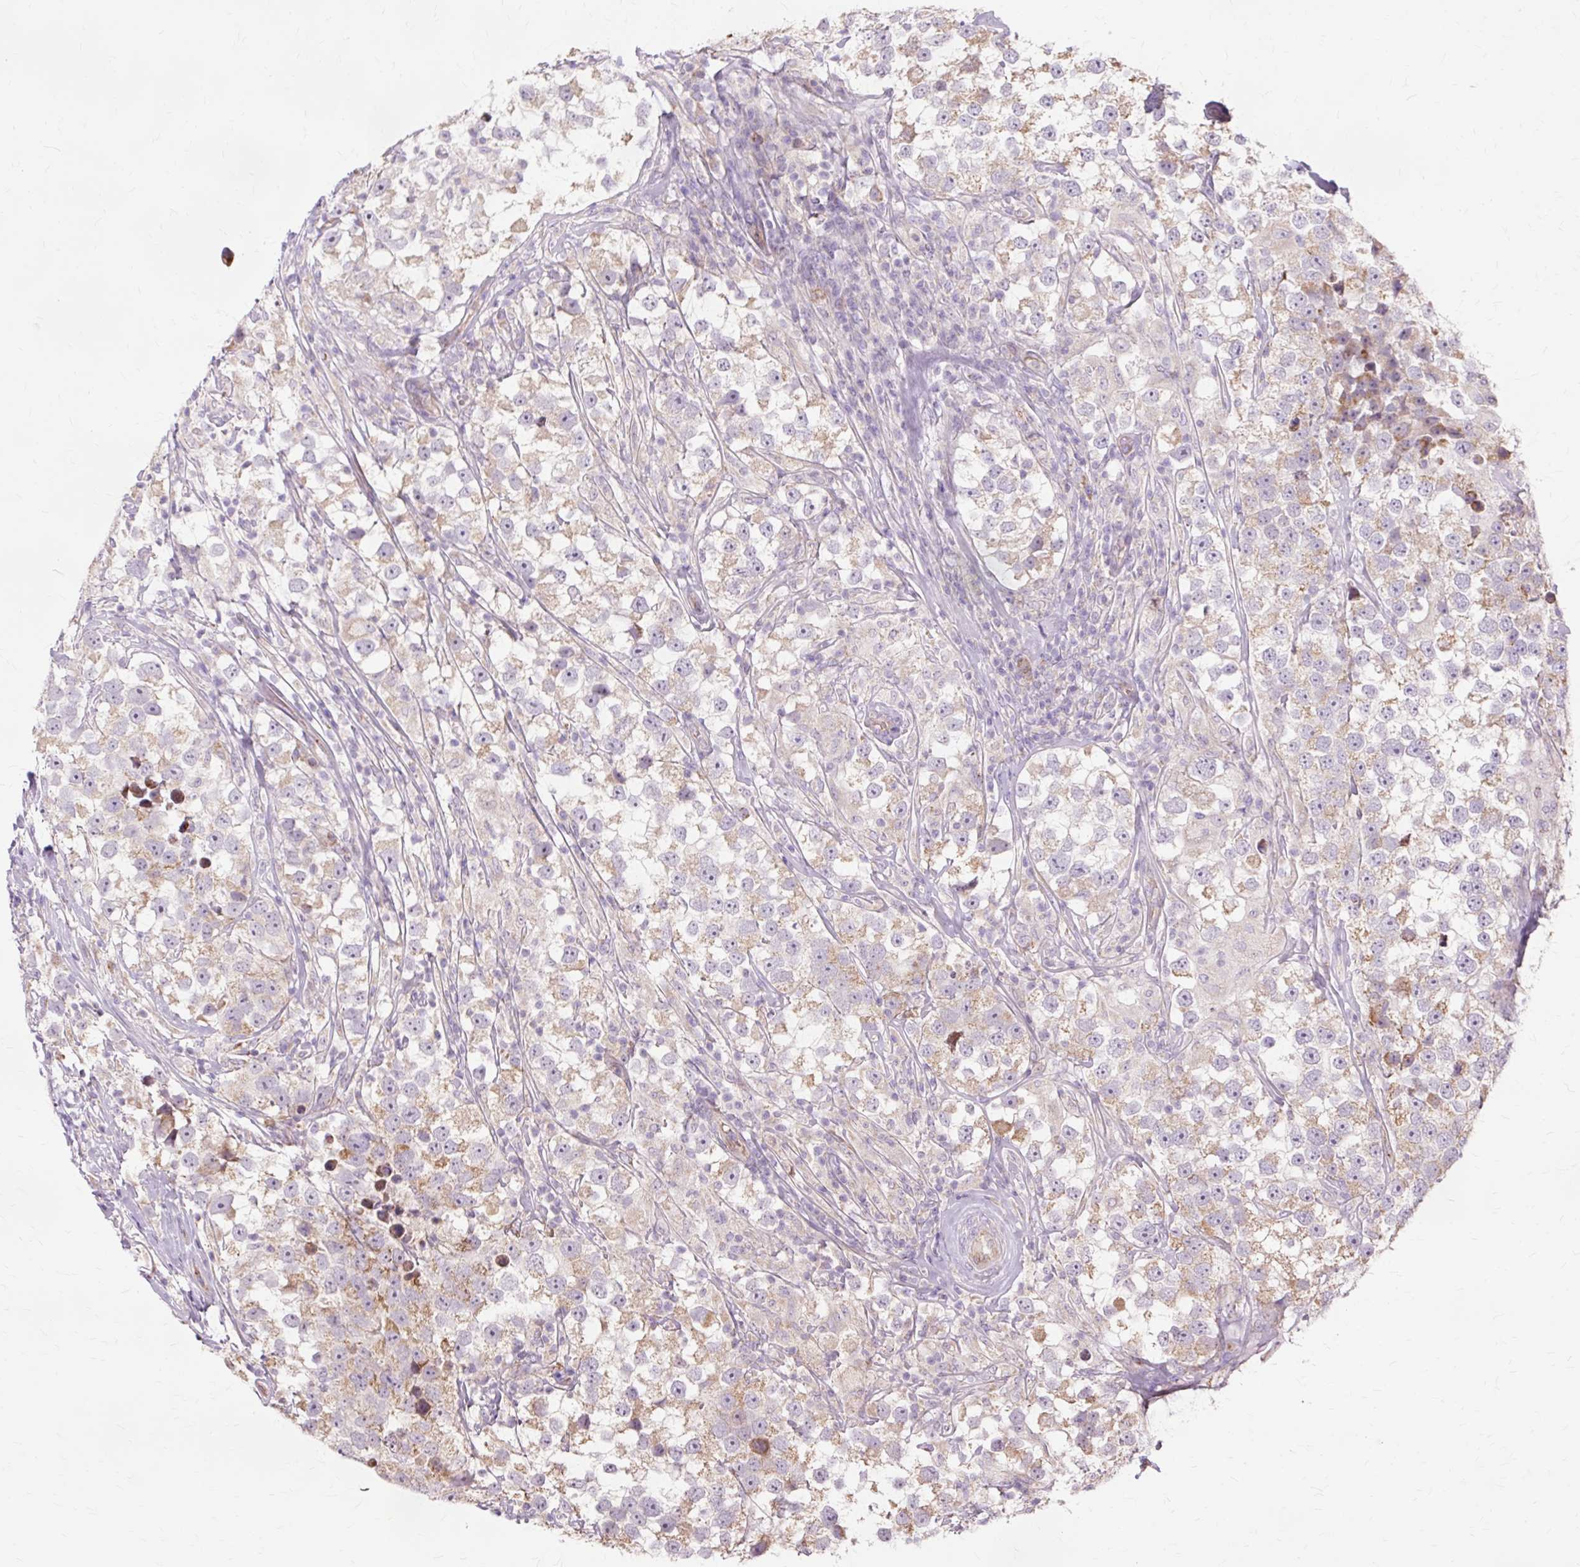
{"staining": {"intensity": "weak", "quantity": "25%-75%", "location": "cytoplasmic/membranous"}, "tissue": "testis cancer", "cell_type": "Tumor cells", "image_type": "cancer", "snomed": [{"axis": "morphology", "description": "Seminoma, NOS"}, {"axis": "topography", "description": "Testis"}], "caption": "Immunohistochemistry of human testis cancer (seminoma) displays low levels of weak cytoplasmic/membranous positivity in about 25%-75% of tumor cells.", "gene": "PDZD2", "patient": {"sex": "male", "age": 46}}